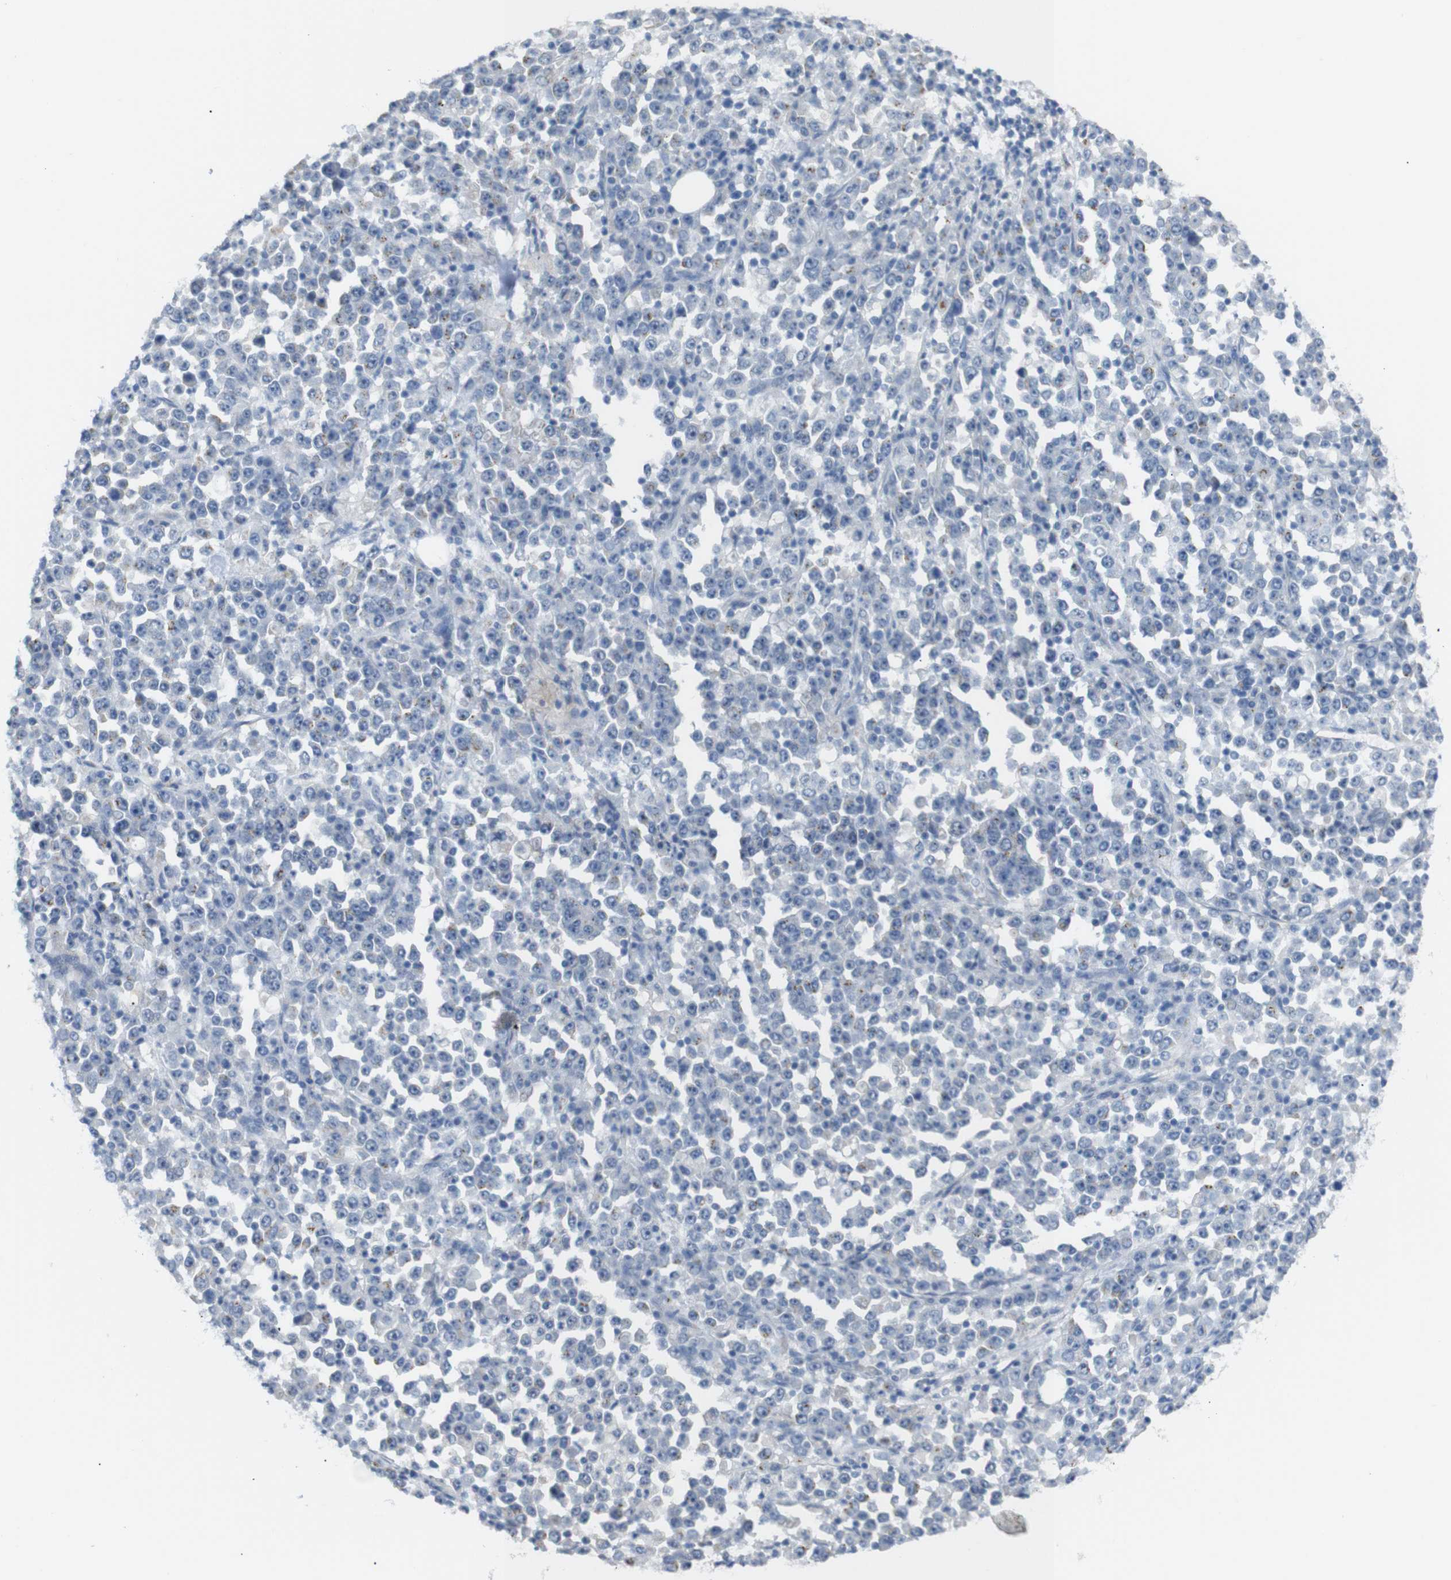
{"staining": {"intensity": "negative", "quantity": "none", "location": "none"}, "tissue": "stomach cancer", "cell_type": "Tumor cells", "image_type": "cancer", "snomed": [{"axis": "morphology", "description": "Normal tissue, NOS"}, {"axis": "morphology", "description": "Adenocarcinoma, NOS"}, {"axis": "topography", "description": "Stomach, upper"}, {"axis": "topography", "description": "Stomach"}], "caption": "Stomach cancer (adenocarcinoma) was stained to show a protein in brown. There is no significant positivity in tumor cells.", "gene": "CHRM5", "patient": {"sex": "male", "age": 59}}